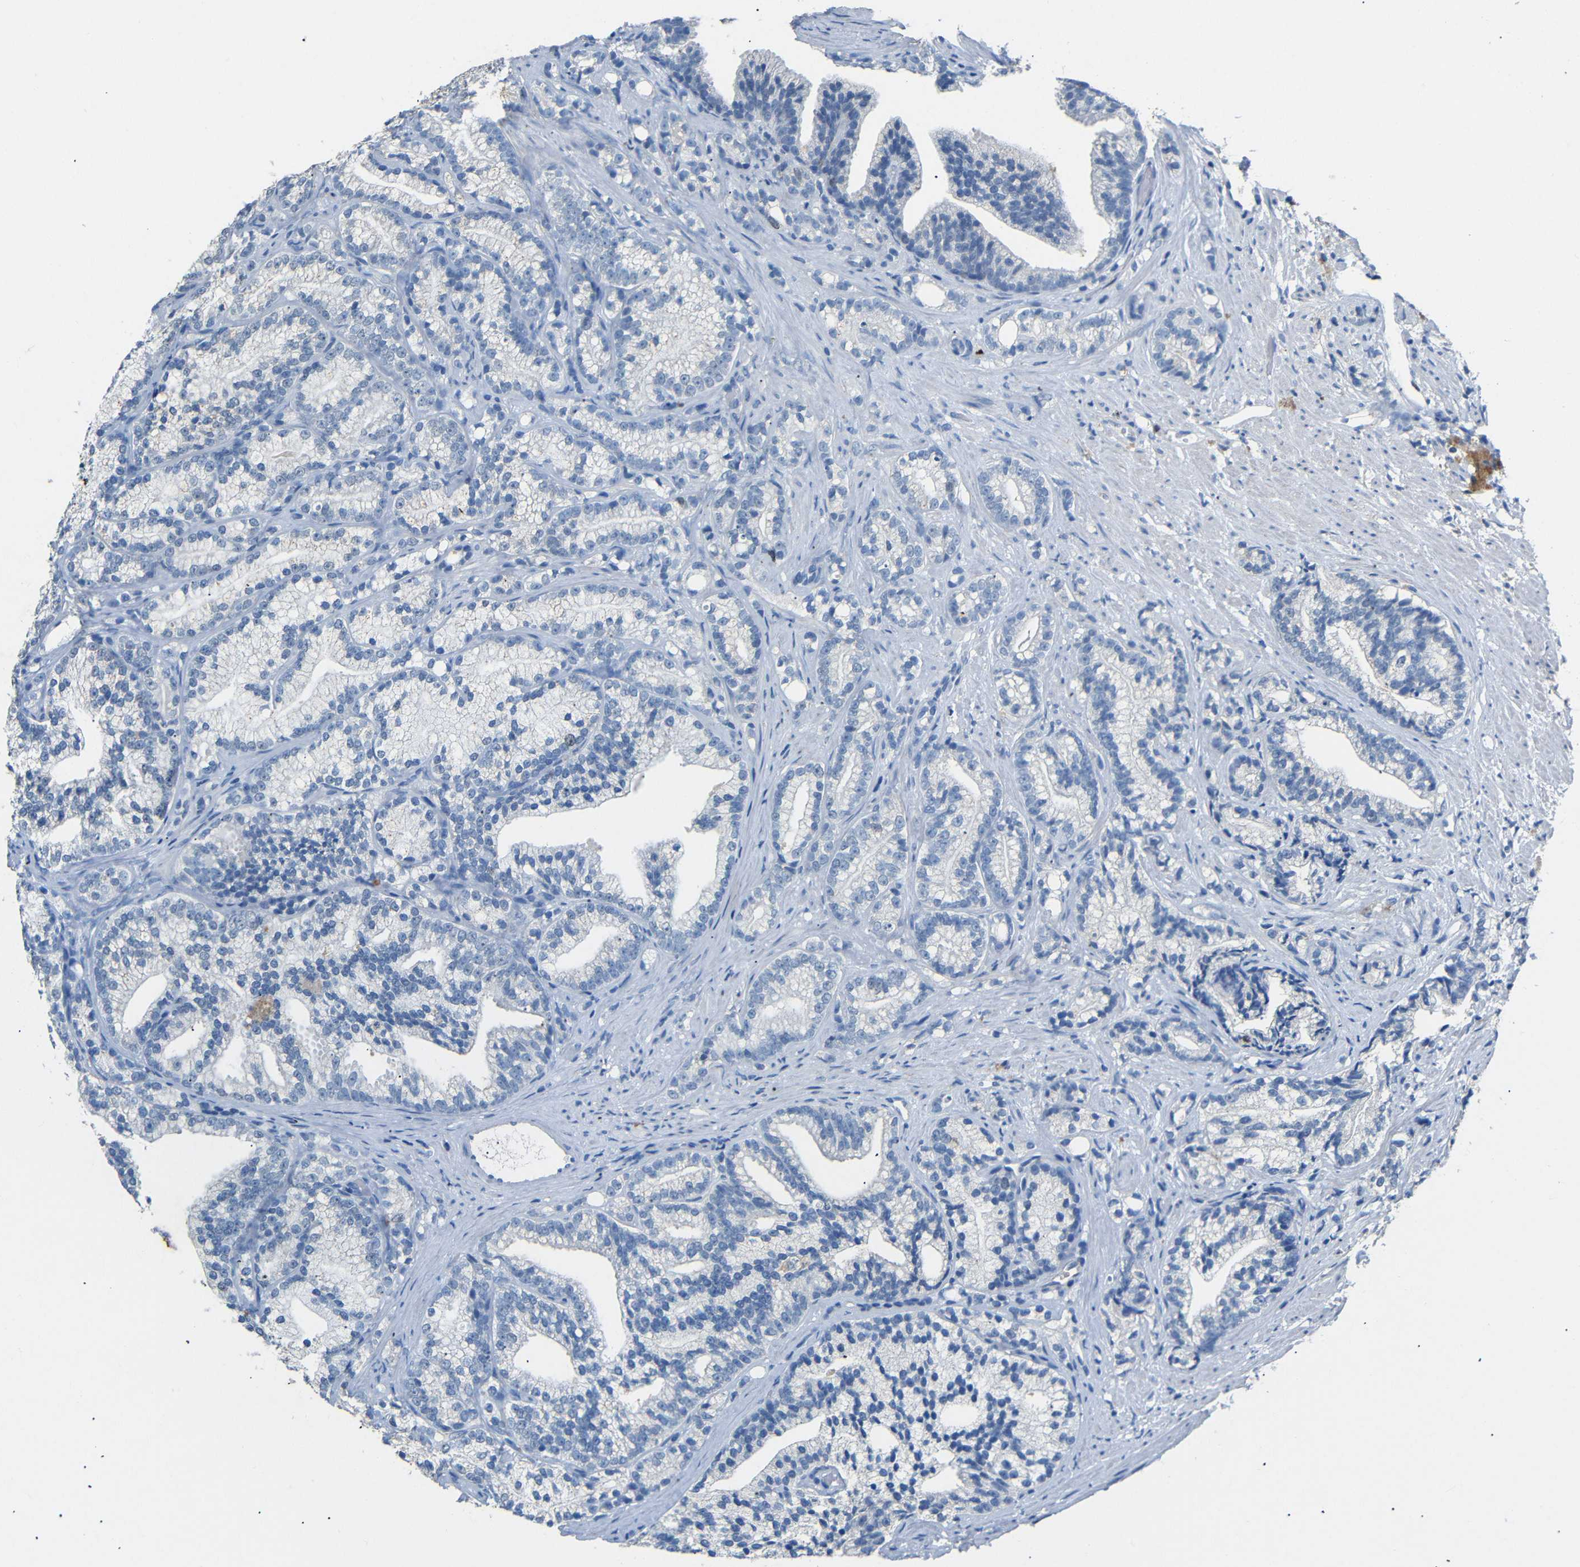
{"staining": {"intensity": "negative", "quantity": "none", "location": "none"}, "tissue": "prostate cancer", "cell_type": "Tumor cells", "image_type": "cancer", "snomed": [{"axis": "morphology", "description": "Adenocarcinoma, Low grade"}, {"axis": "topography", "description": "Prostate"}], "caption": "Image shows no significant protein expression in tumor cells of prostate cancer. The staining was performed using DAB to visualize the protein expression in brown, while the nuclei were stained in blue with hematoxylin (Magnification: 20x).", "gene": "INCENP", "patient": {"sex": "male", "age": 89}}